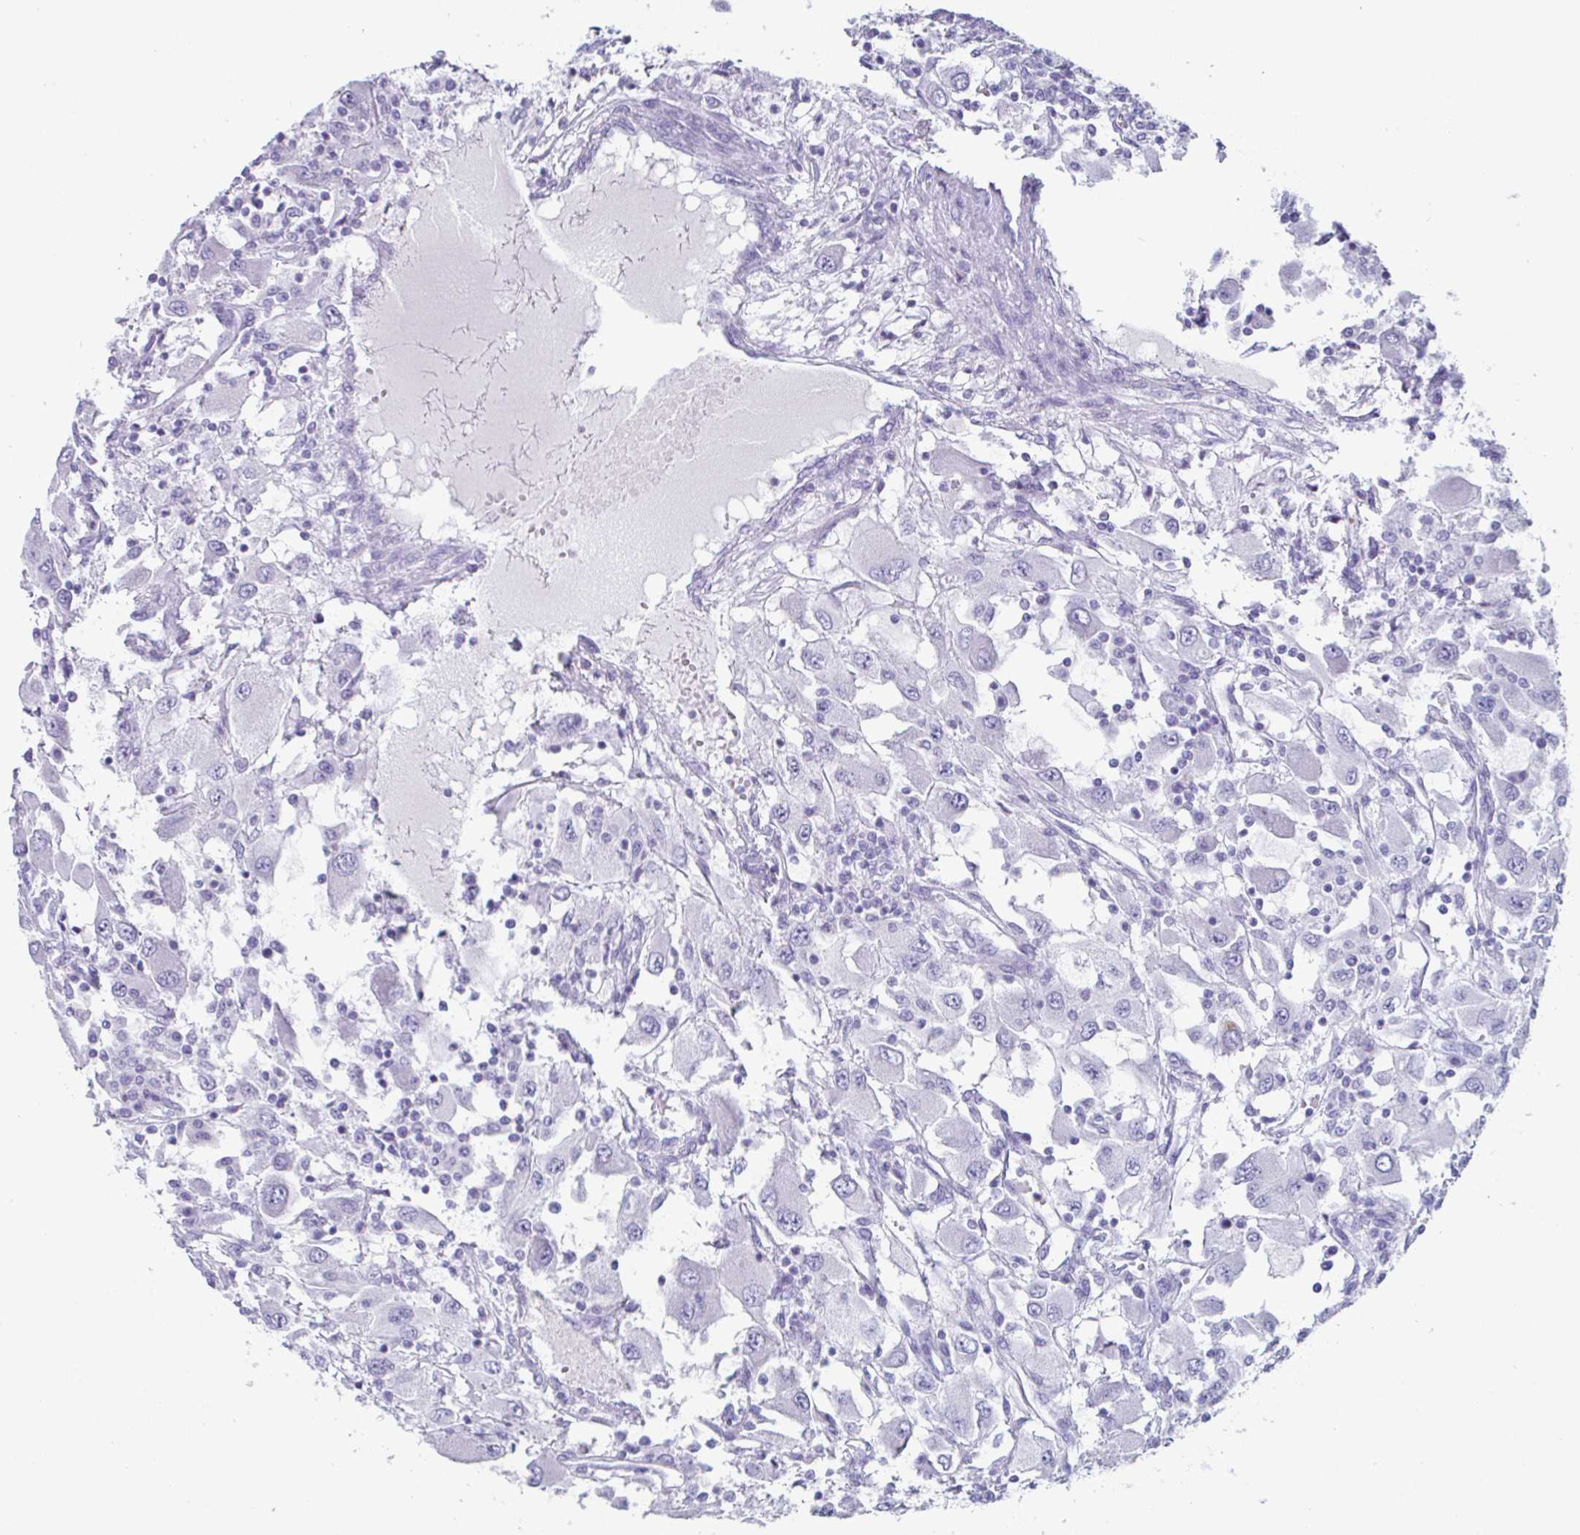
{"staining": {"intensity": "negative", "quantity": "none", "location": "none"}, "tissue": "renal cancer", "cell_type": "Tumor cells", "image_type": "cancer", "snomed": [{"axis": "morphology", "description": "Adenocarcinoma, NOS"}, {"axis": "topography", "description": "Kidney"}], "caption": "Immunohistochemistry (IHC) image of neoplastic tissue: renal cancer stained with DAB shows no significant protein staining in tumor cells.", "gene": "CREG2", "patient": {"sex": "female", "age": 67}}